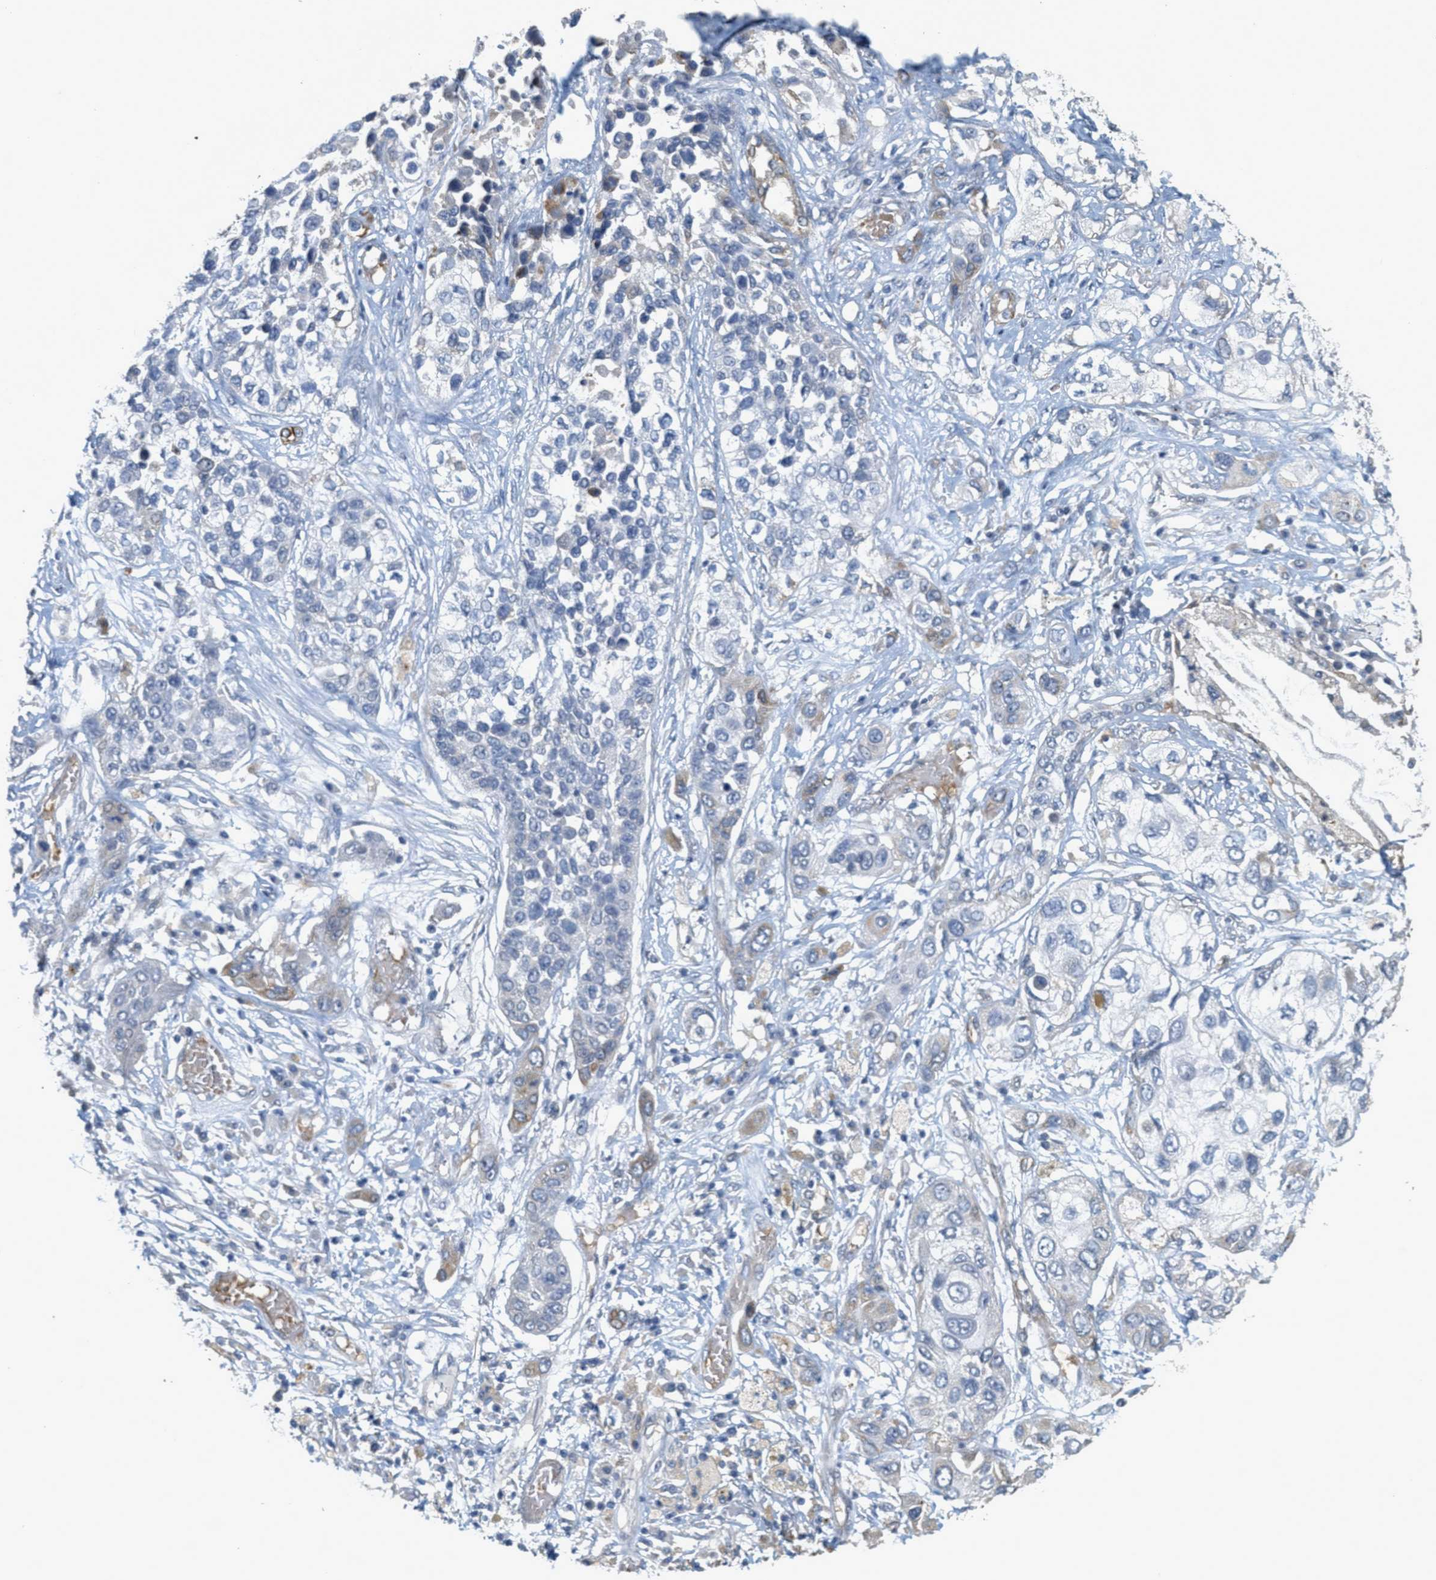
{"staining": {"intensity": "moderate", "quantity": "<25%", "location": "cytoplasmic/membranous"}, "tissue": "lung cancer", "cell_type": "Tumor cells", "image_type": "cancer", "snomed": [{"axis": "morphology", "description": "Squamous cell carcinoma, NOS"}, {"axis": "topography", "description": "Lung"}], "caption": "Tumor cells exhibit low levels of moderate cytoplasmic/membranous positivity in about <25% of cells in human squamous cell carcinoma (lung).", "gene": "MRS2", "patient": {"sex": "male", "age": 71}}